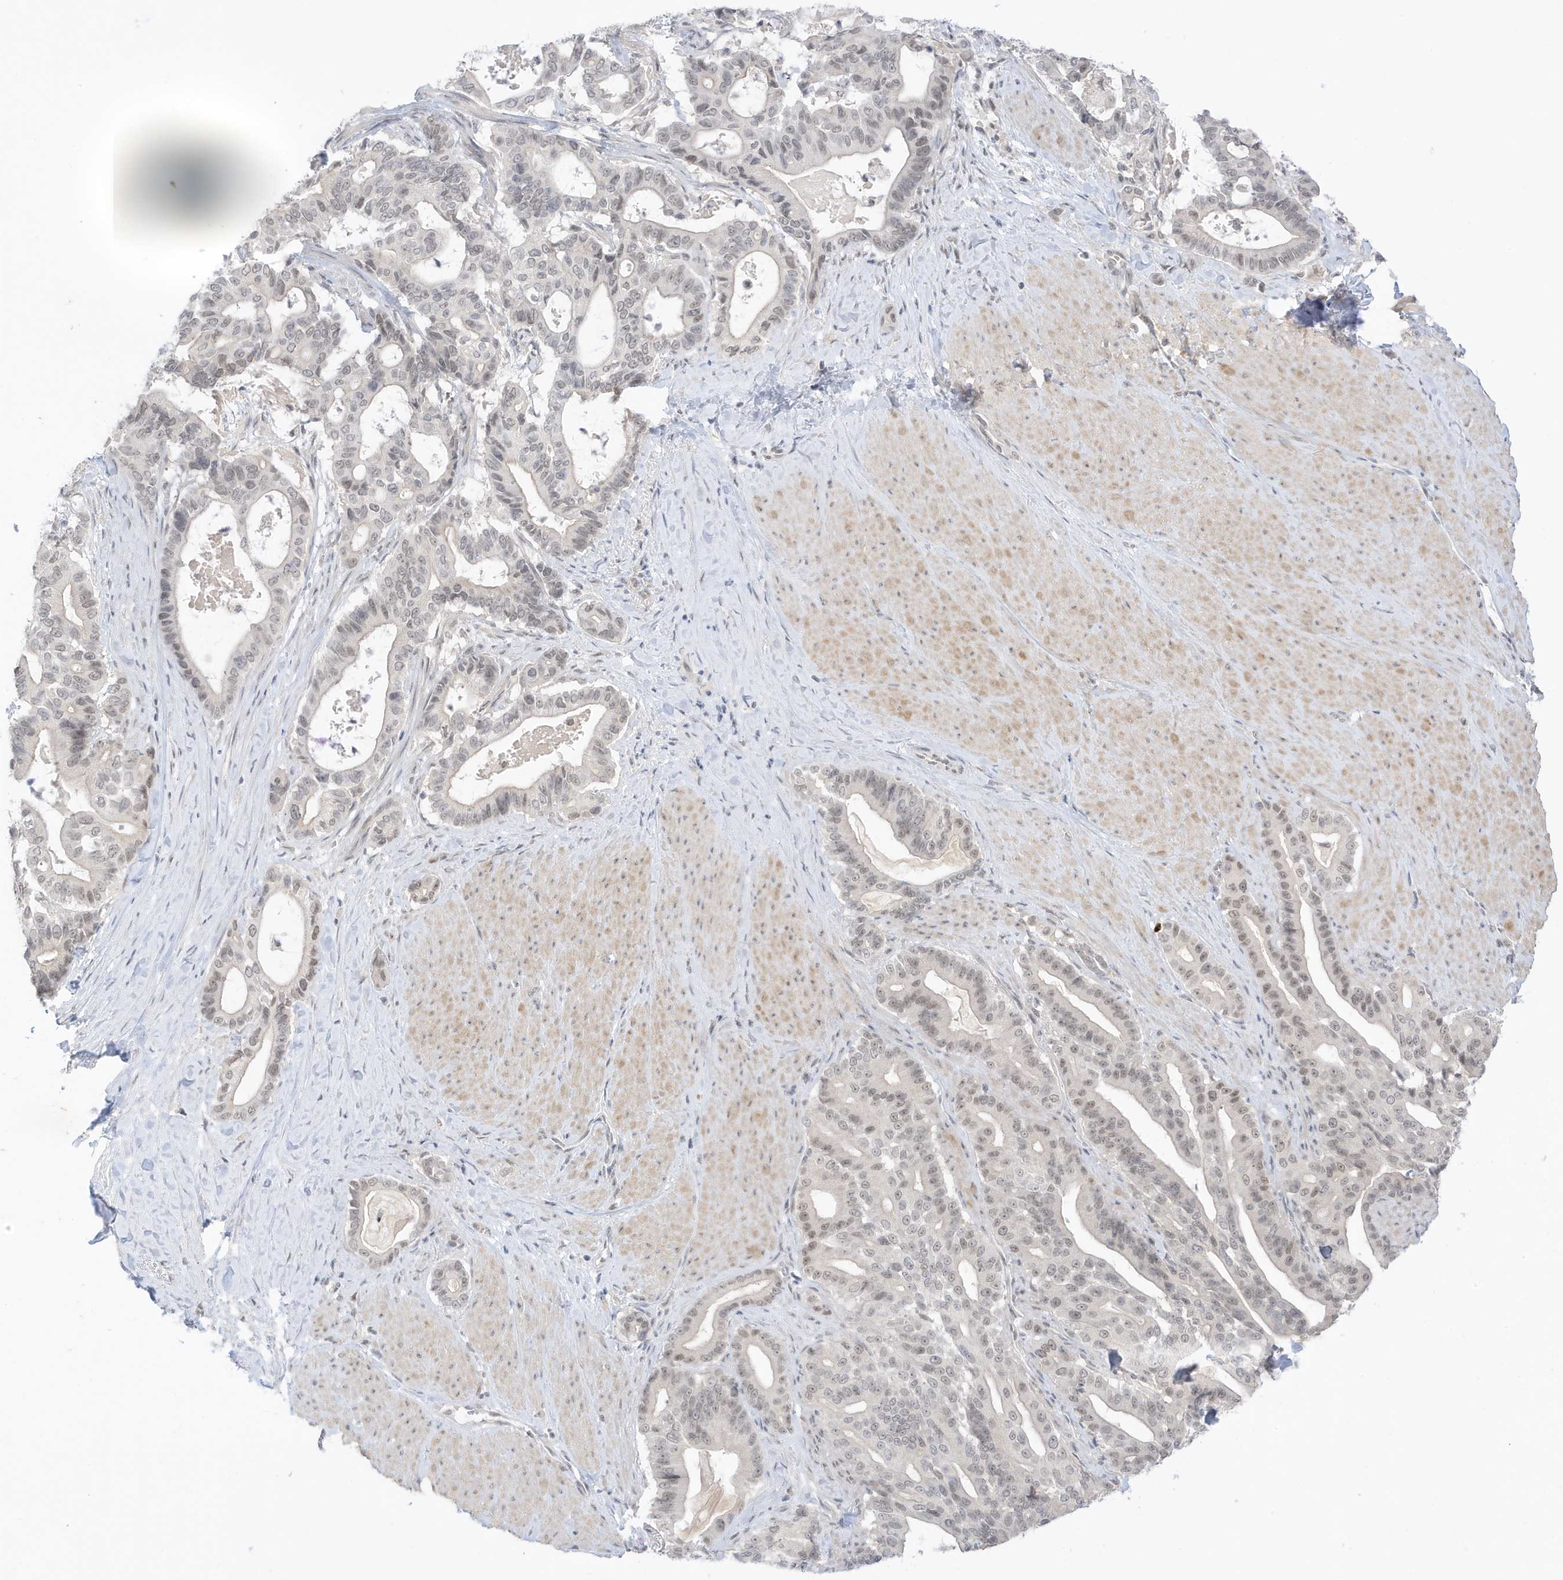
{"staining": {"intensity": "negative", "quantity": "none", "location": "none"}, "tissue": "pancreatic cancer", "cell_type": "Tumor cells", "image_type": "cancer", "snomed": [{"axis": "morphology", "description": "Adenocarcinoma, NOS"}, {"axis": "topography", "description": "Pancreas"}], "caption": "Image shows no significant protein staining in tumor cells of adenocarcinoma (pancreatic).", "gene": "MSL3", "patient": {"sex": "male", "age": 63}}